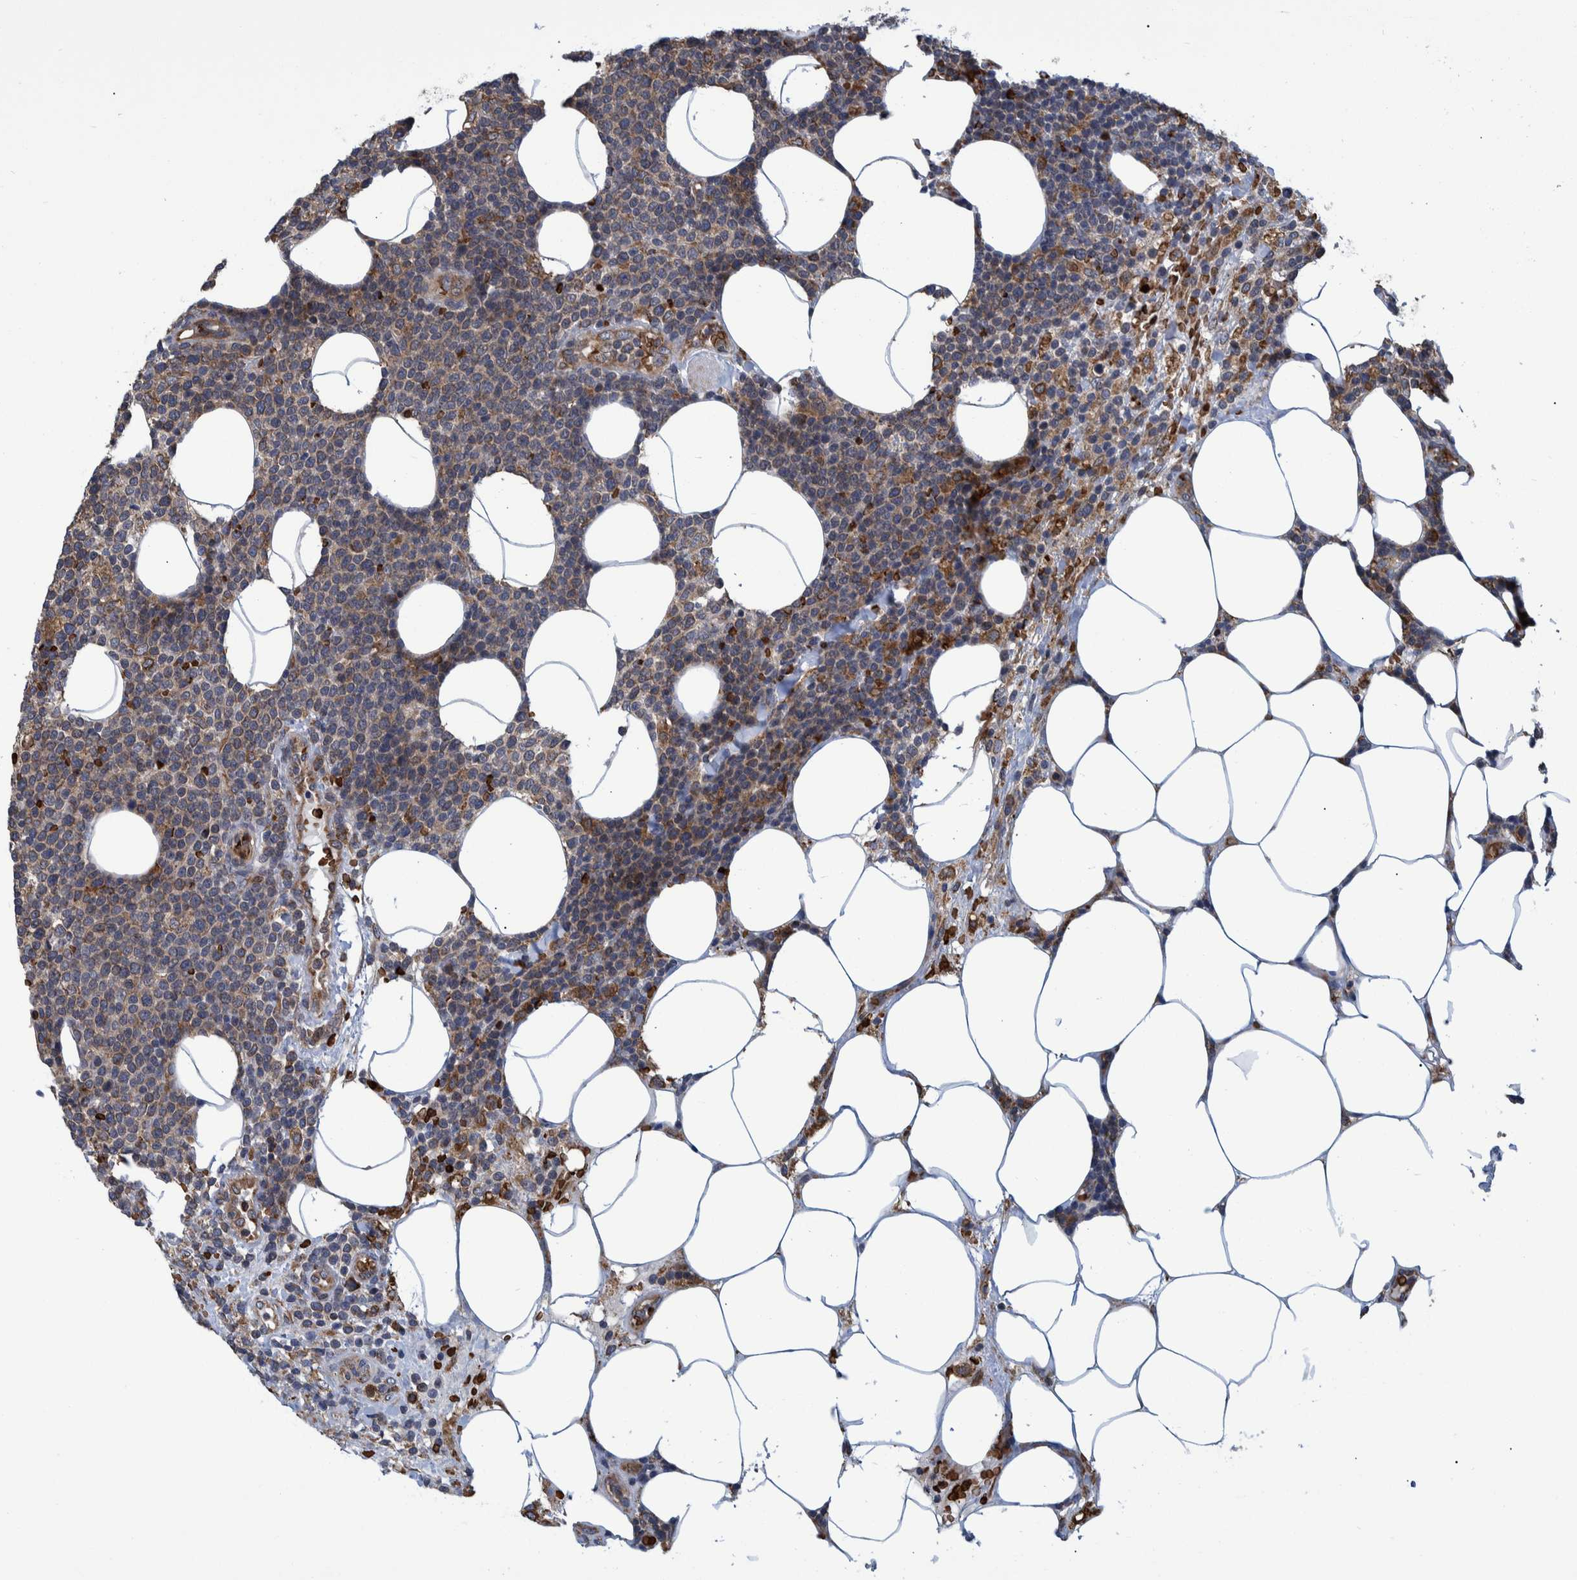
{"staining": {"intensity": "weak", "quantity": "25%-75%", "location": "cytoplasmic/membranous"}, "tissue": "lymphoma", "cell_type": "Tumor cells", "image_type": "cancer", "snomed": [{"axis": "morphology", "description": "Malignant lymphoma, non-Hodgkin's type, High grade"}, {"axis": "topography", "description": "Lymph node"}], "caption": "Immunohistochemical staining of lymphoma displays weak cytoplasmic/membranous protein staining in about 25%-75% of tumor cells.", "gene": "SPAG5", "patient": {"sex": "male", "age": 61}}